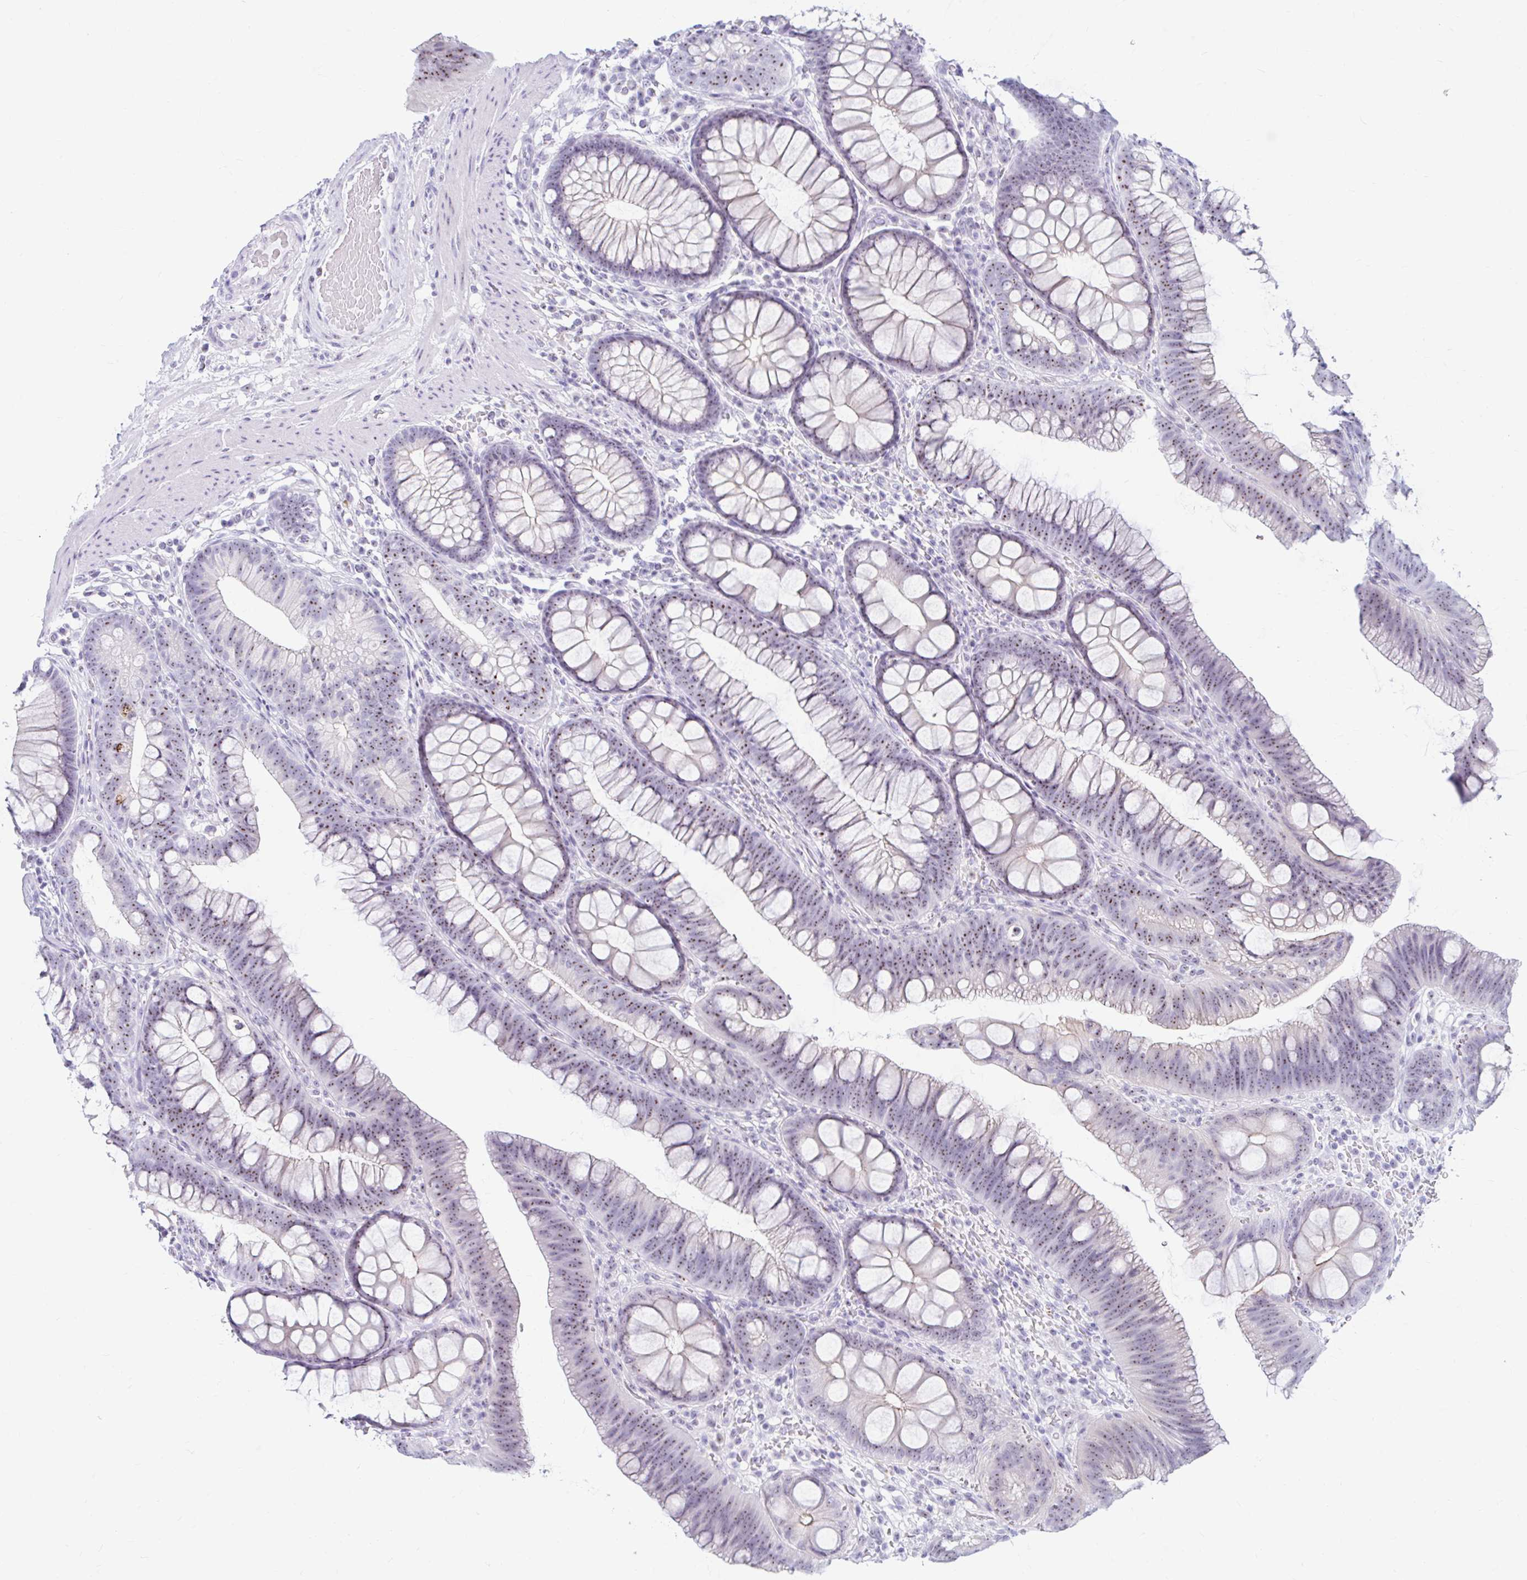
{"staining": {"intensity": "negative", "quantity": "none", "location": "none"}, "tissue": "colon", "cell_type": "Endothelial cells", "image_type": "normal", "snomed": [{"axis": "morphology", "description": "Normal tissue, NOS"}, {"axis": "morphology", "description": "Adenoma, NOS"}, {"axis": "topography", "description": "Soft tissue"}, {"axis": "topography", "description": "Colon"}], "caption": "IHC micrograph of normal colon: human colon stained with DAB (3,3'-diaminobenzidine) displays no significant protein expression in endothelial cells. (Brightfield microscopy of DAB immunohistochemistry at high magnification).", "gene": "FTSJ3", "patient": {"sex": "male", "age": 47}}